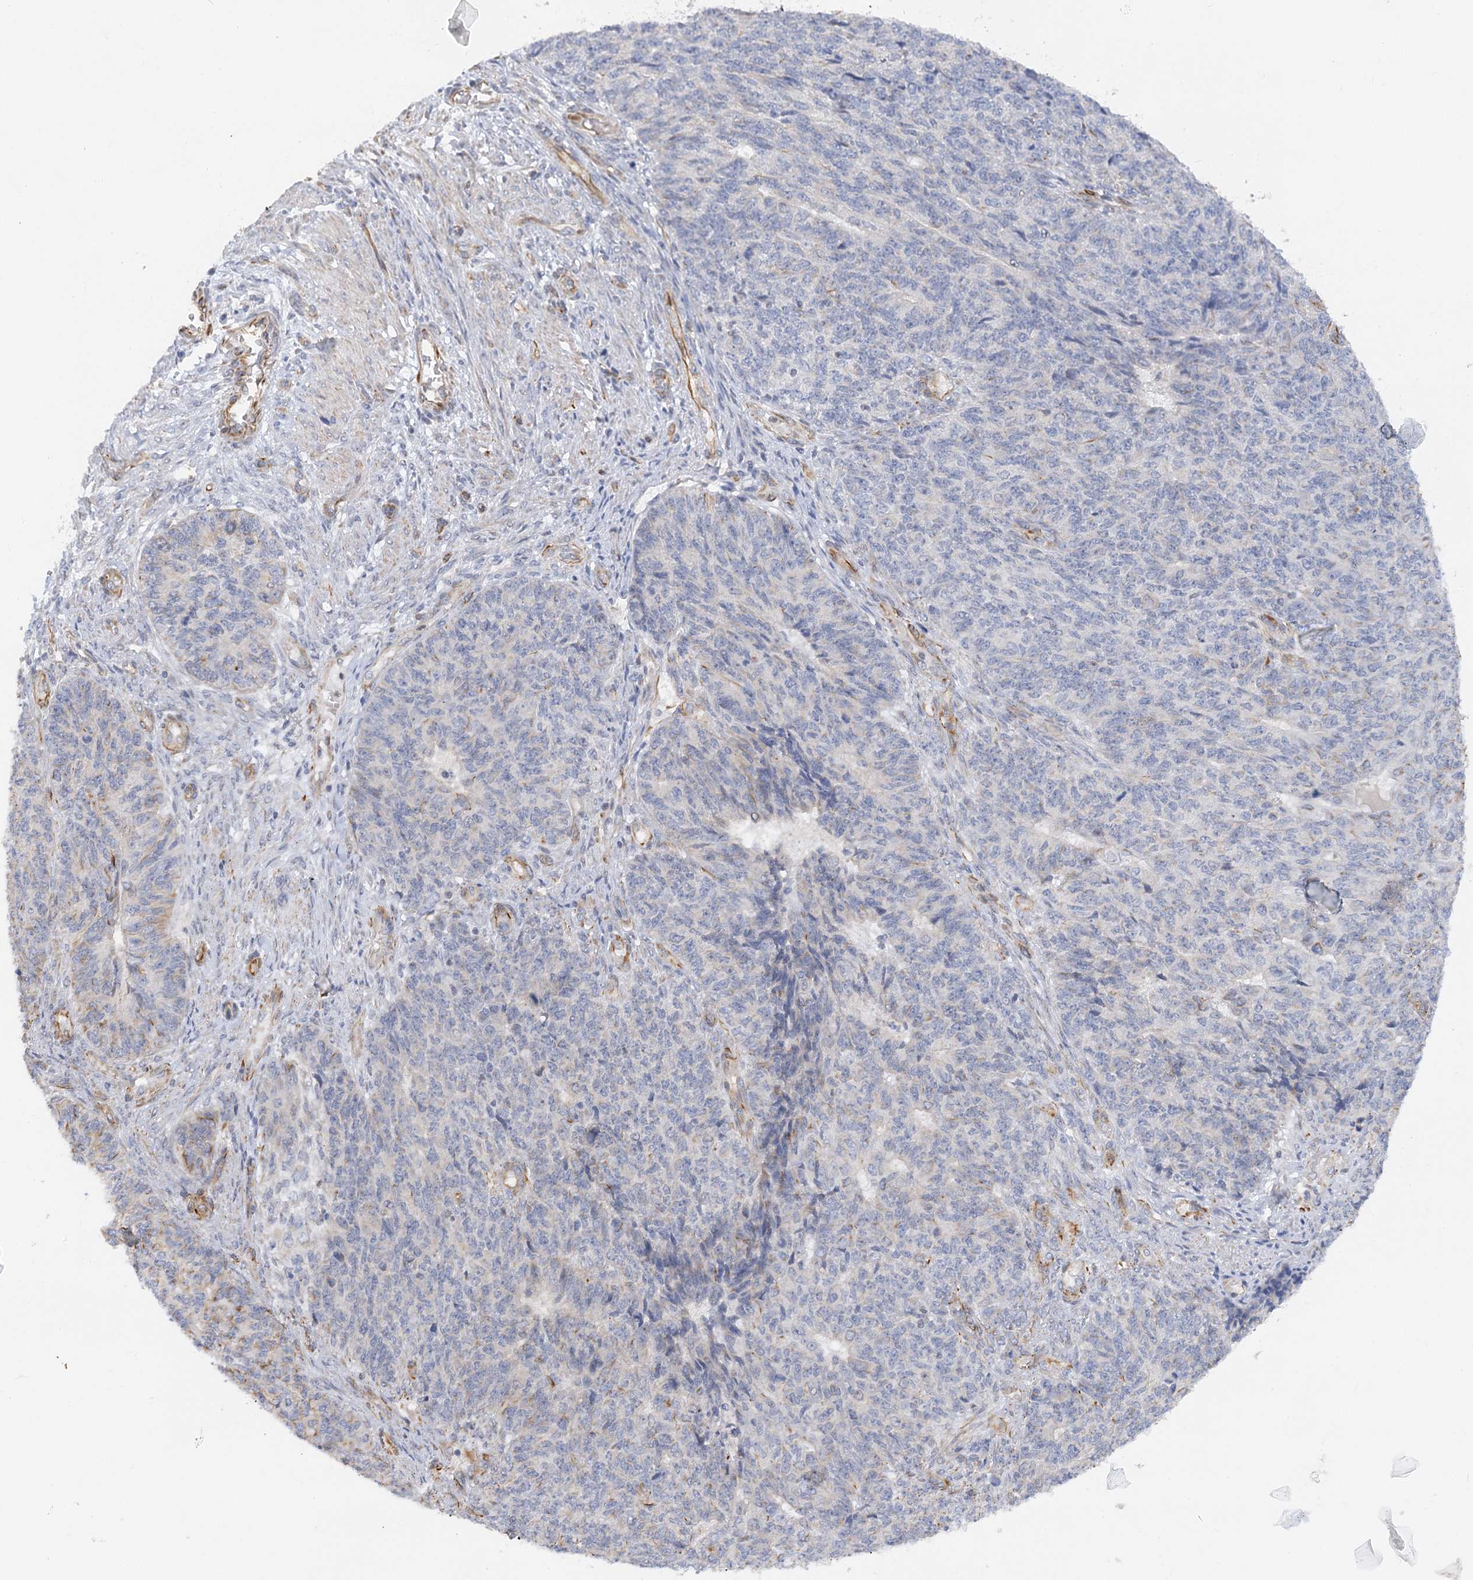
{"staining": {"intensity": "negative", "quantity": "none", "location": "none"}, "tissue": "endometrial cancer", "cell_type": "Tumor cells", "image_type": "cancer", "snomed": [{"axis": "morphology", "description": "Adenocarcinoma, NOS"}, {"axis": "topography", "description": "Endometrium"}], "caption": "Histopathology image shows no significant protein positivity in tumor cells of endometrial cancer.", "gene": "NELL2", "patient": {"sex": "female", "age": 32}}